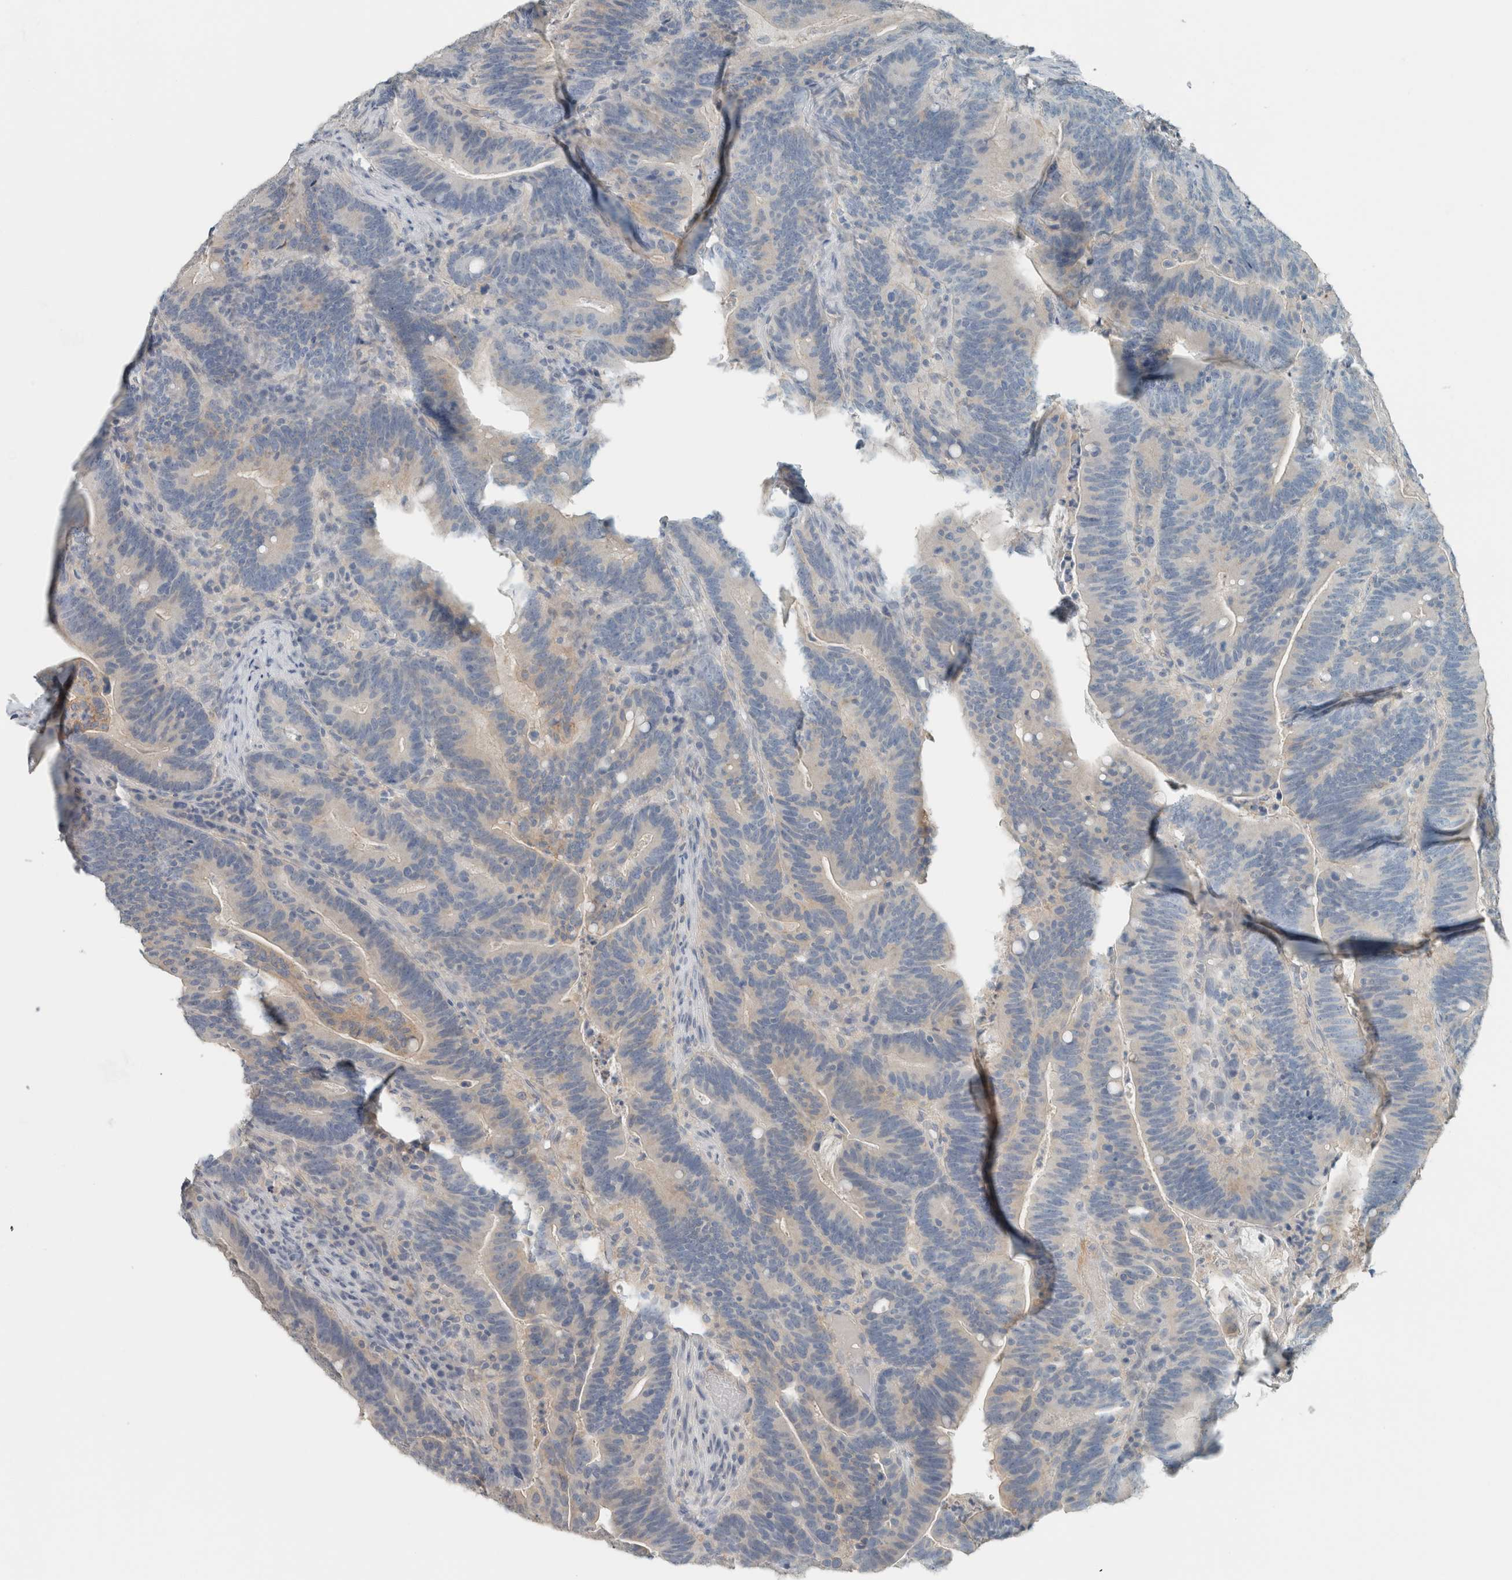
{"staining": {"intensity": "negative", "quantity": "none", "location": "none"}, "tissue": "colorectal cancer", "cell_type": "Tumor cells", "image_type": "cancer", "snomed": [{"axis": "morphology", "description": "Adenocarcinoma, NOS"}, {"axis": "topography", "description": "Colon"}], "caption": "The immunohistochemistry (IHC) photomicrograph has no significant positivity in tumor cells of colorectal cancer tissue.", "gene": "SCIN", "patient": {"sex": "female", "age": 66}}